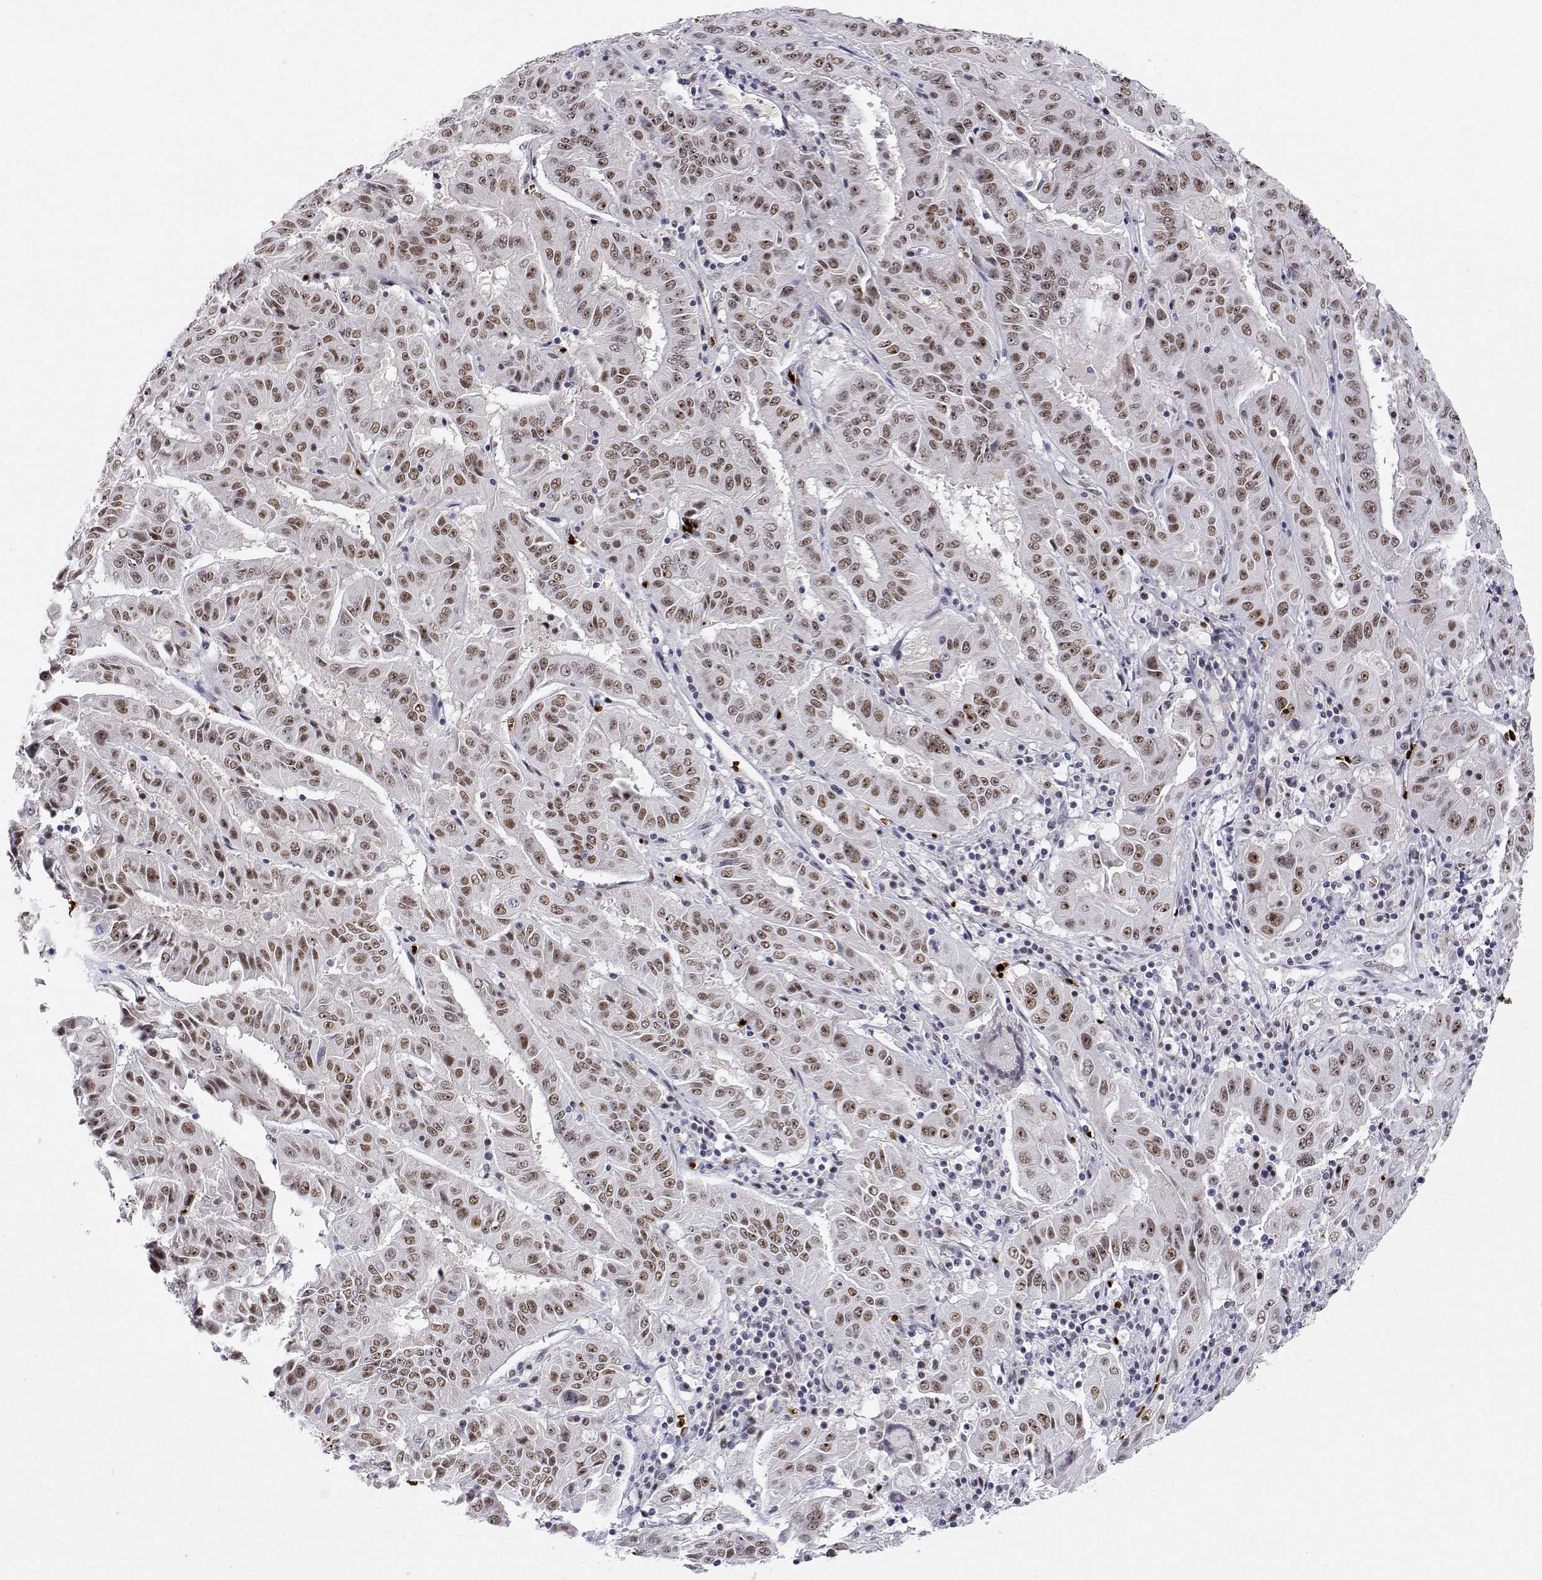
{"staining": {"intensity": "moderate", "quantity": ">75%", "location": "nuclear"}, "tissue": "pancreatic cancer", "cell_type": "Tumor cells", "image_type": "cancer", "snomed": [{"axis": "morphology", "description": "Adenocarcinoma, NOS"}, {"axis": "topography", "description": "Pancreas"}], "caption": "Immunohistochemical staining of pancreatic cancer exhibits medium levels of moderate nuclear positivity in about >75% of tumor cells.", "gene": "ADAR", "patient": {"sex": "male", "age": 63}}